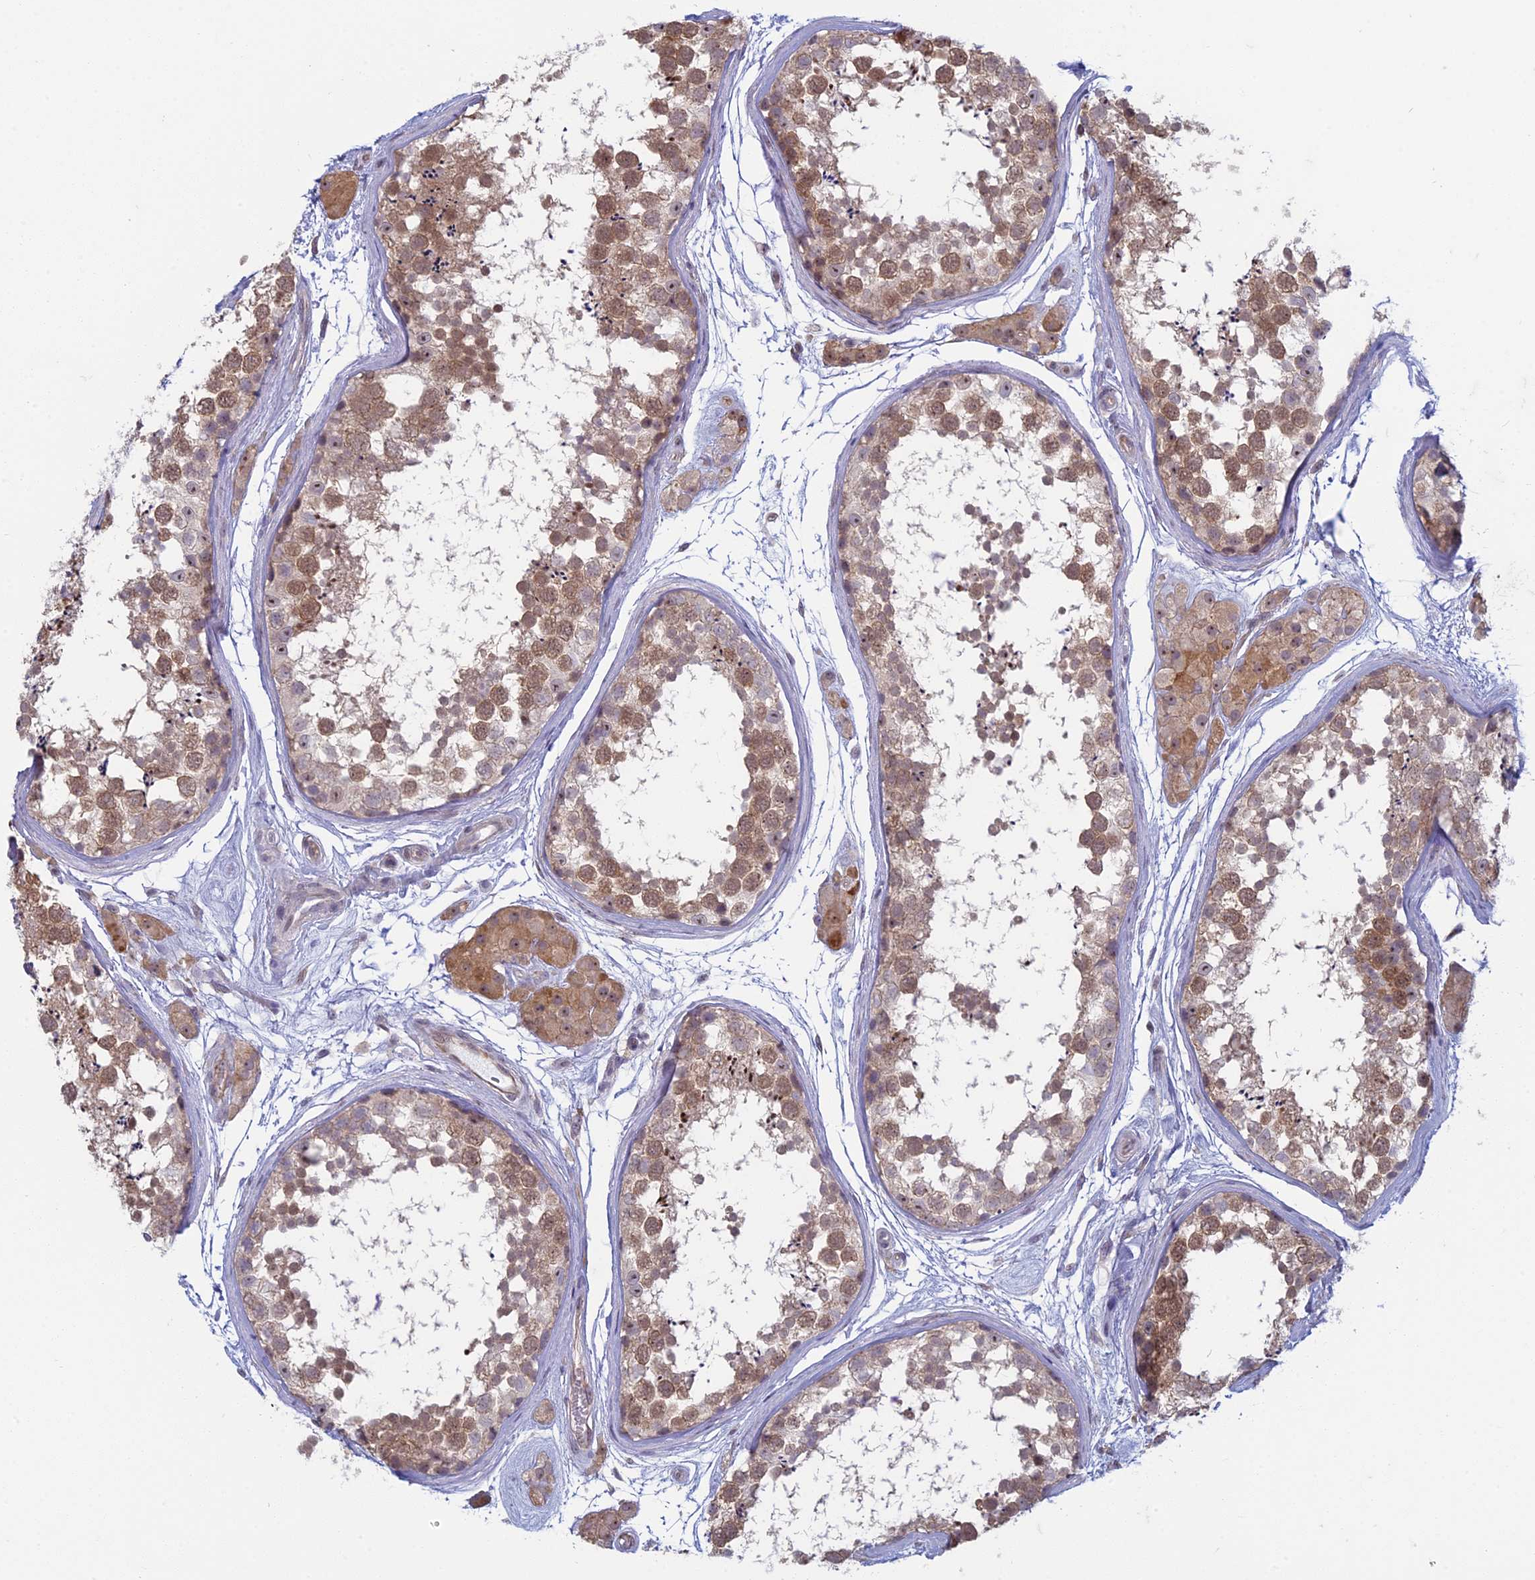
{"staining": {"intensity": "moderate", "quantity": "25%-75%", "location": "cytoplasmic/membranous,nuclear"}, "tissue": "testis", "cell_type": "Cells in seminiferous ducts", "image_type": "normal", "snomed": [{"axis": "morphology", "description": "Normal tissue, NOS"}, {"axis": "topography", "description": "Testis"}], "caption": "Cells in seminiferous ducts show medium levels of moderate cytoplasmic/membranous,nuclear positivity in about 25%-75% of cells in normal human testis. The protein is shown in brown color, while the nuclei are stained blue.", "gene": "RPS19BP1", "patient": {"sex": "male", "age": 56}}